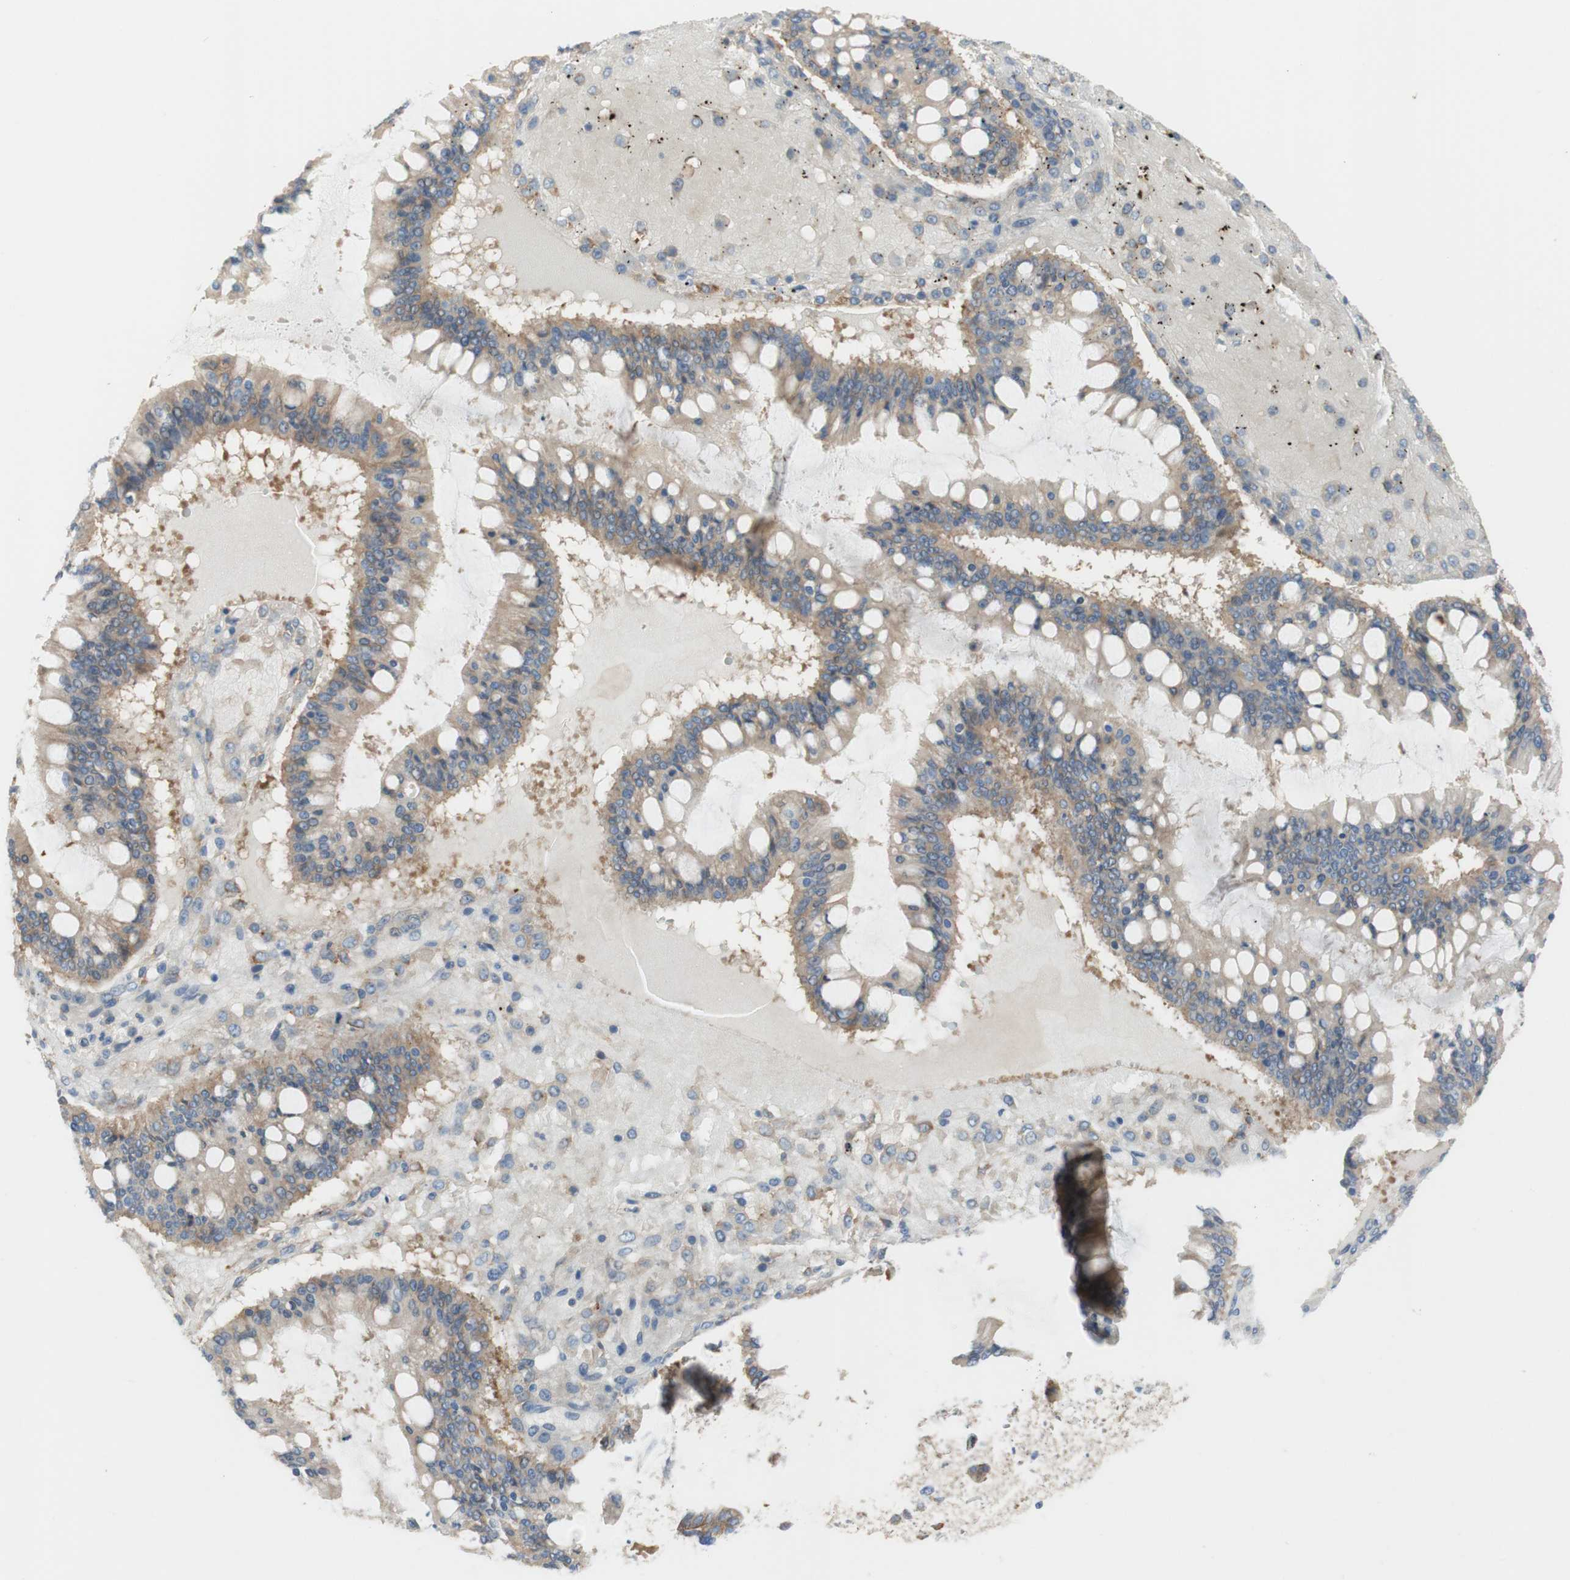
{"staining": {"intensity": "moderate", "quantity": ">75%", "location": "cytoplasmic/membranous"}, "tissue": "ovarian cancer", "cell_type": "Tumor cells", "image_type": "cancer", "snomed": [{"axis": "morphology", "description": "Cystadenocarcinoma, mucinous, NOS"}, {"axis": "topography", "description": "Ovary"}], "caption": "Tumor cells display moderate cytoplasmic/membranous staining in about >75% of cells in ovarian mucinous cystadenocarcinoma.", "gene": "ATP2B1", "patient": {"sex": "female", "age": 73}}